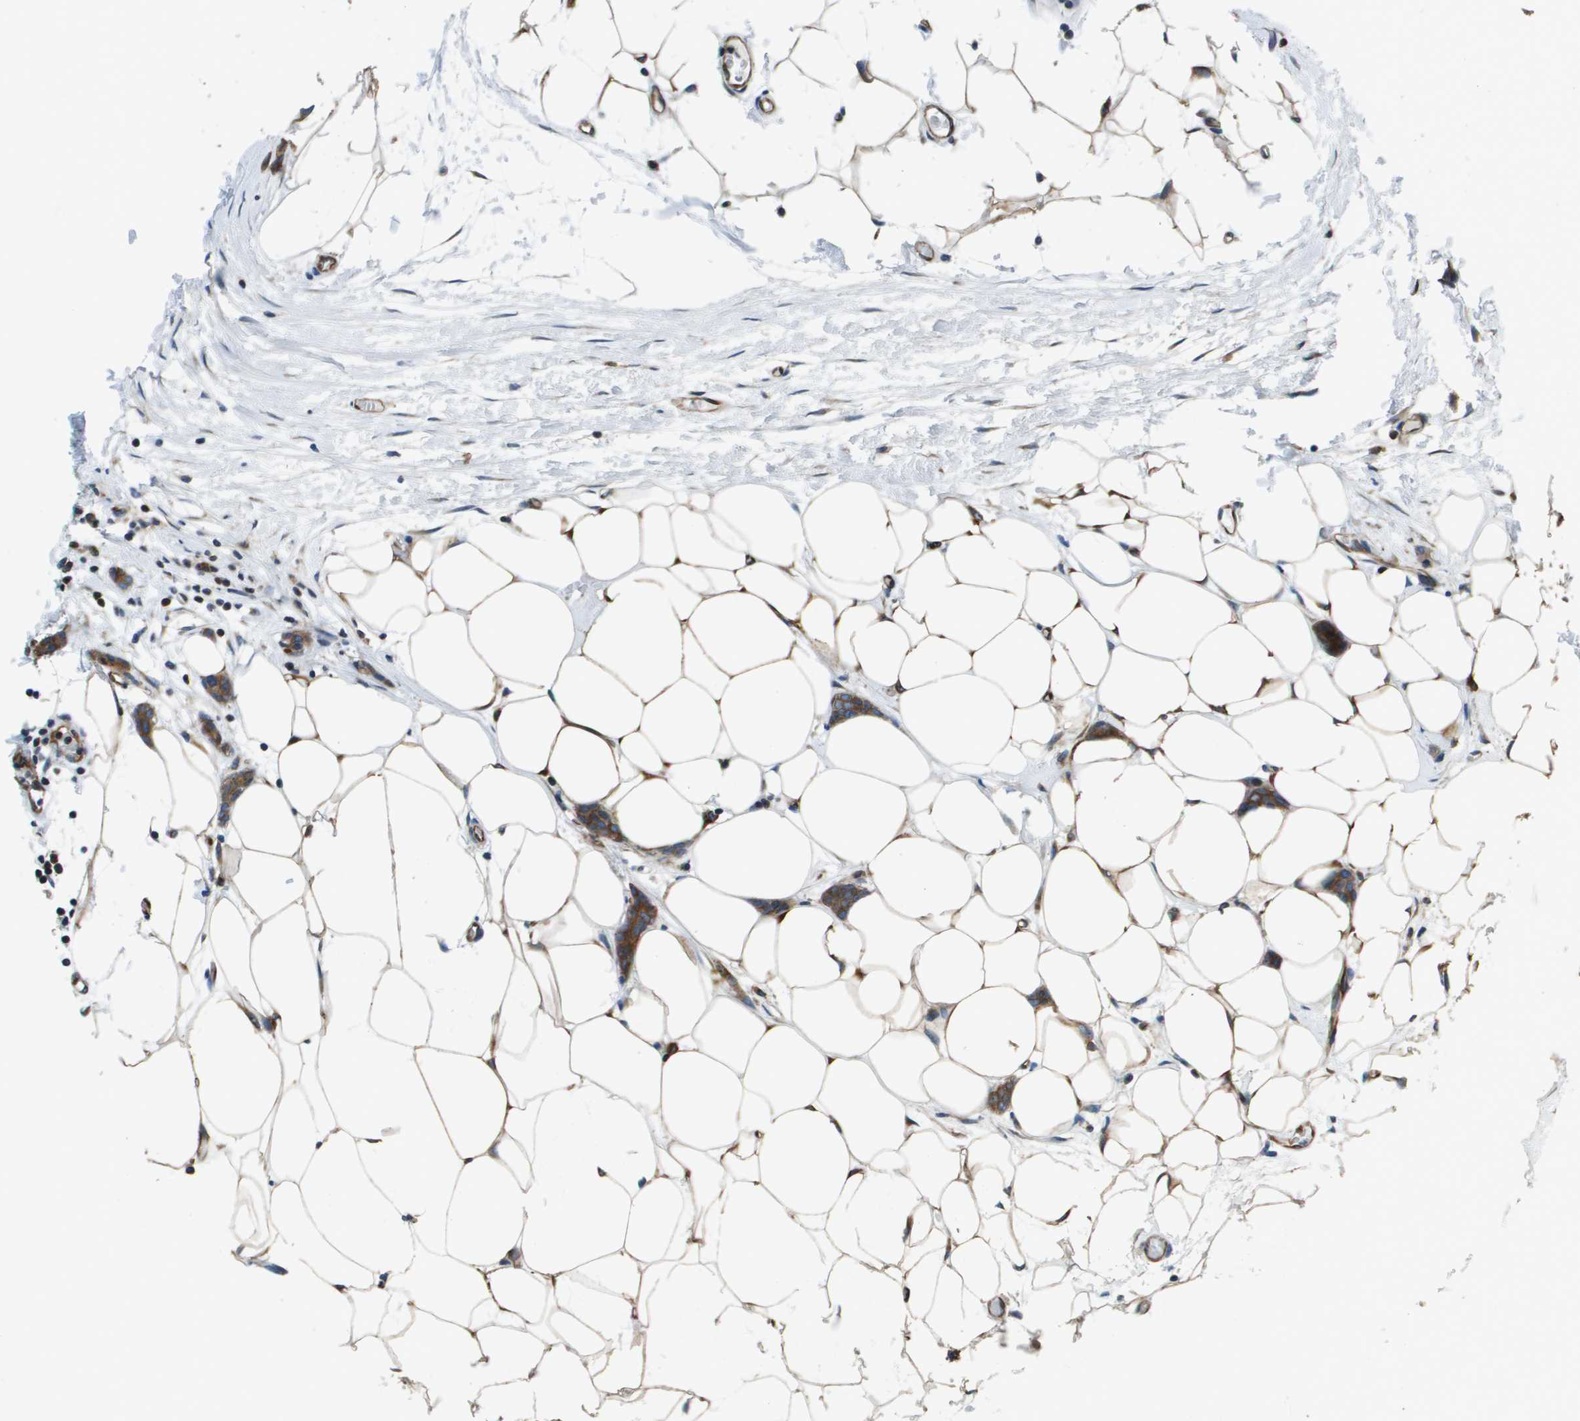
{"staining": {"intensity": "moderate", "quantity": ">75%", "location": "cytoplasmic/membranous"}, "tissue": "breast cancer", "cell_type": "Tumor cells", "image_type": "cancer", "snomed": [{"axis": "morphology", "description": "Lobular carcinoma"}, {"axis": "topography", "description": "Skin"}, {"axis": "topography", "description": "Breast"}], "caption": "The photomicrograph shows a brown stain indicating the presence of a protein in the cytoplasmic/membranous of tumor cells in breast cancer (lobular carcinoma). (DAB IHC, brown staining for protein, blue staining for nuclei).", "gene": "ESYT1", "patient": {"sex": "female", "age": 46}}